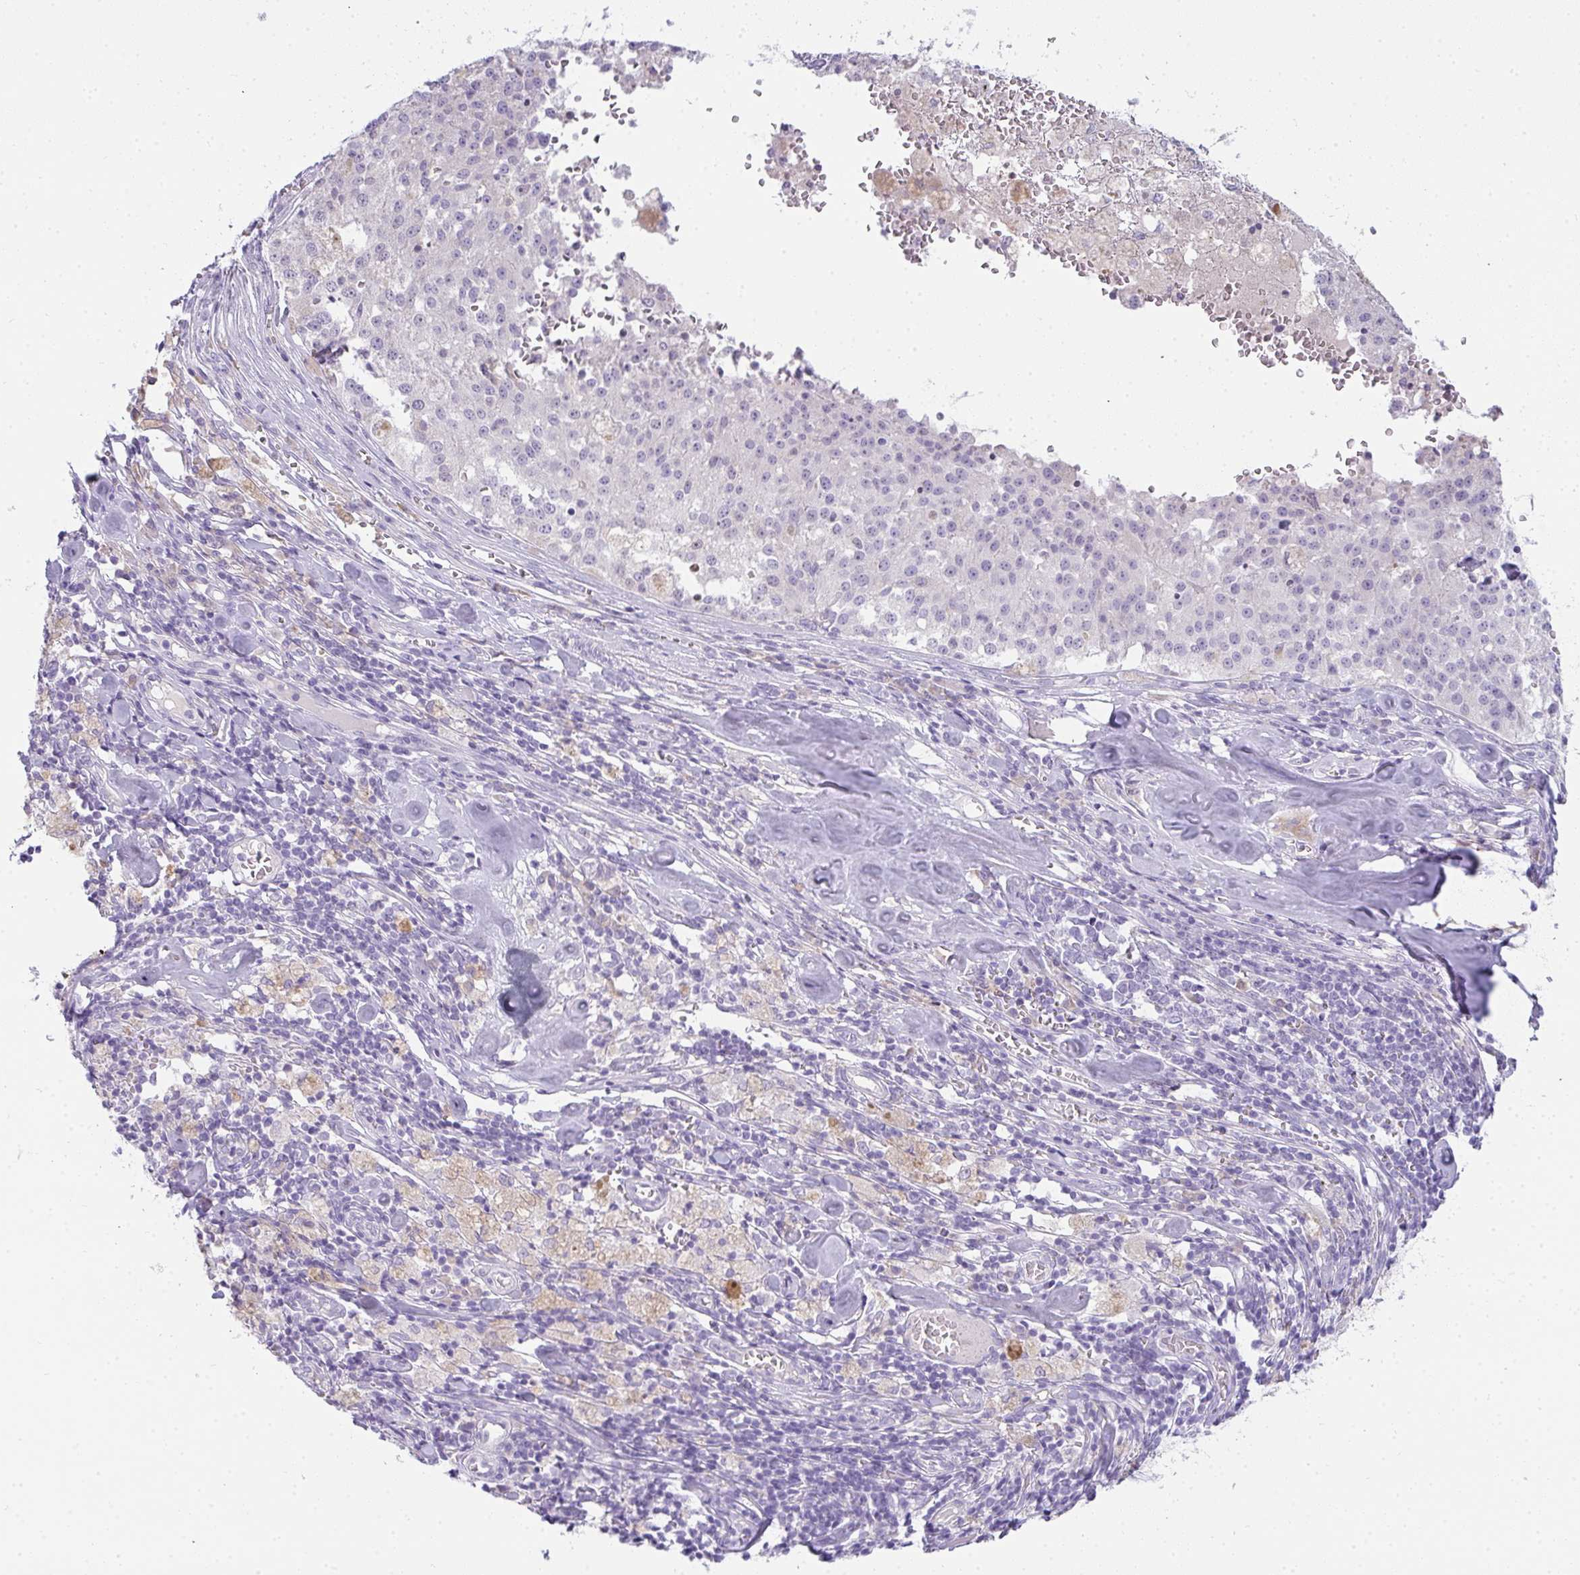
{"staining": {"intensity": "negative", "quantity": "none", "location": "none"}, "tissue": "melanoma", "cell_type": "Tumor cells", "image_type": "cancer", "snomed": [{"axis": "morphology", "description": "Malignant melanoma, Metastatic site"}, {"axis": "topography", "description": "Lymph node"}], "caption": "A micrograph of human melanoma is negative for staining in tumor cells.", "gene": "COX7B", "patient": {"sex": "female", "age": 64}}